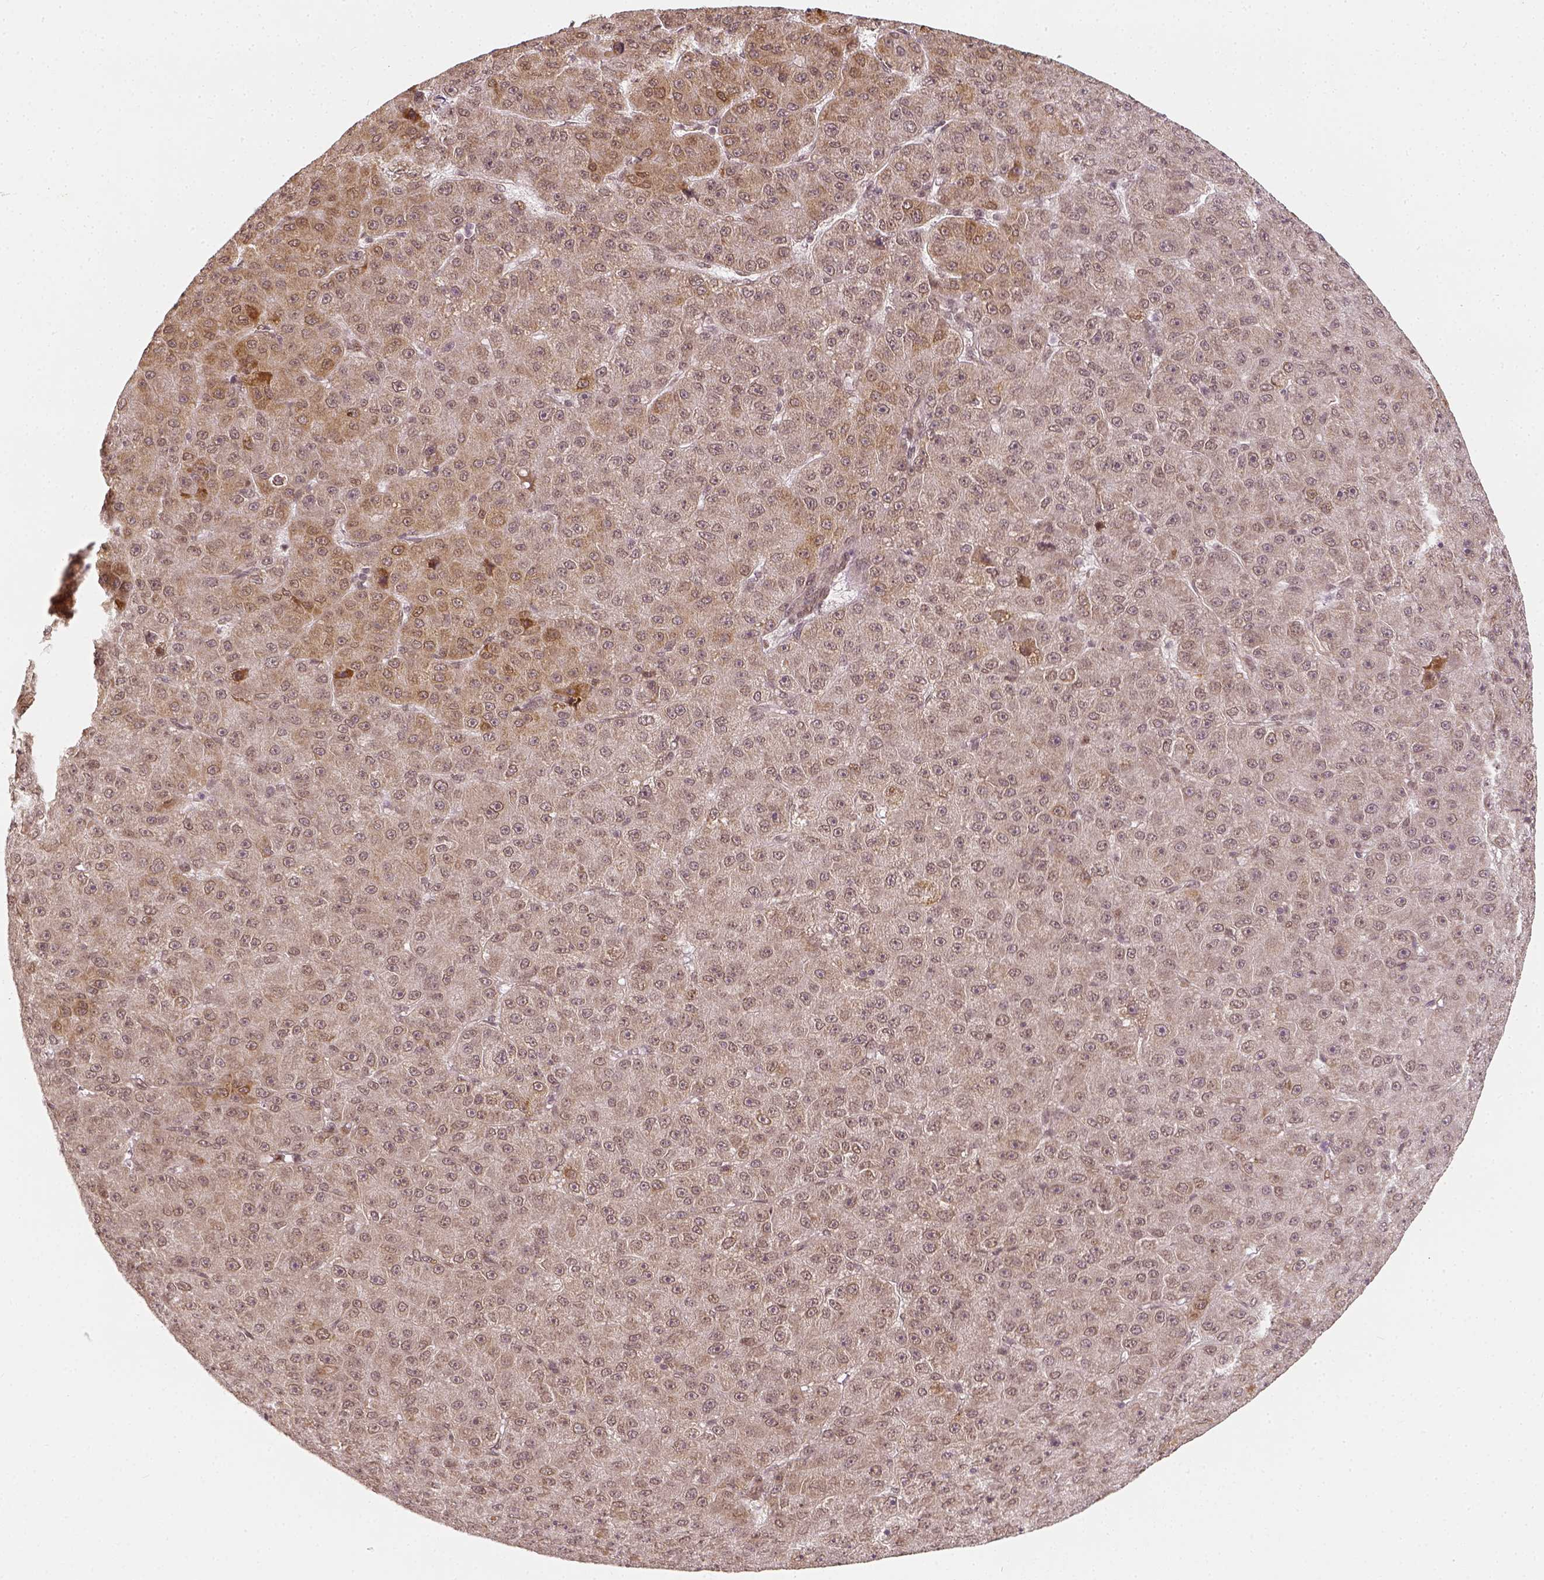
{"staining": {"intensity": "weak", "quantity": "<25%", "location": "cytoplasmic/membranous"}, "tissue": "liver cancer", "cell_type": "Tumor cells", "image_type": "cancer", "snomed": [{"axis": "morphology", "description": "Carcinoma, Hepatocellular, NOS"}, {"axis": "topography", "description": "Liver"}], "caption": "A histopathology image of human hepatocellular carcinoma (liver) is negative for staining in tumor cells.", "gene": "ZMAT3", "patient": {"sex": "male", "age": 67}}